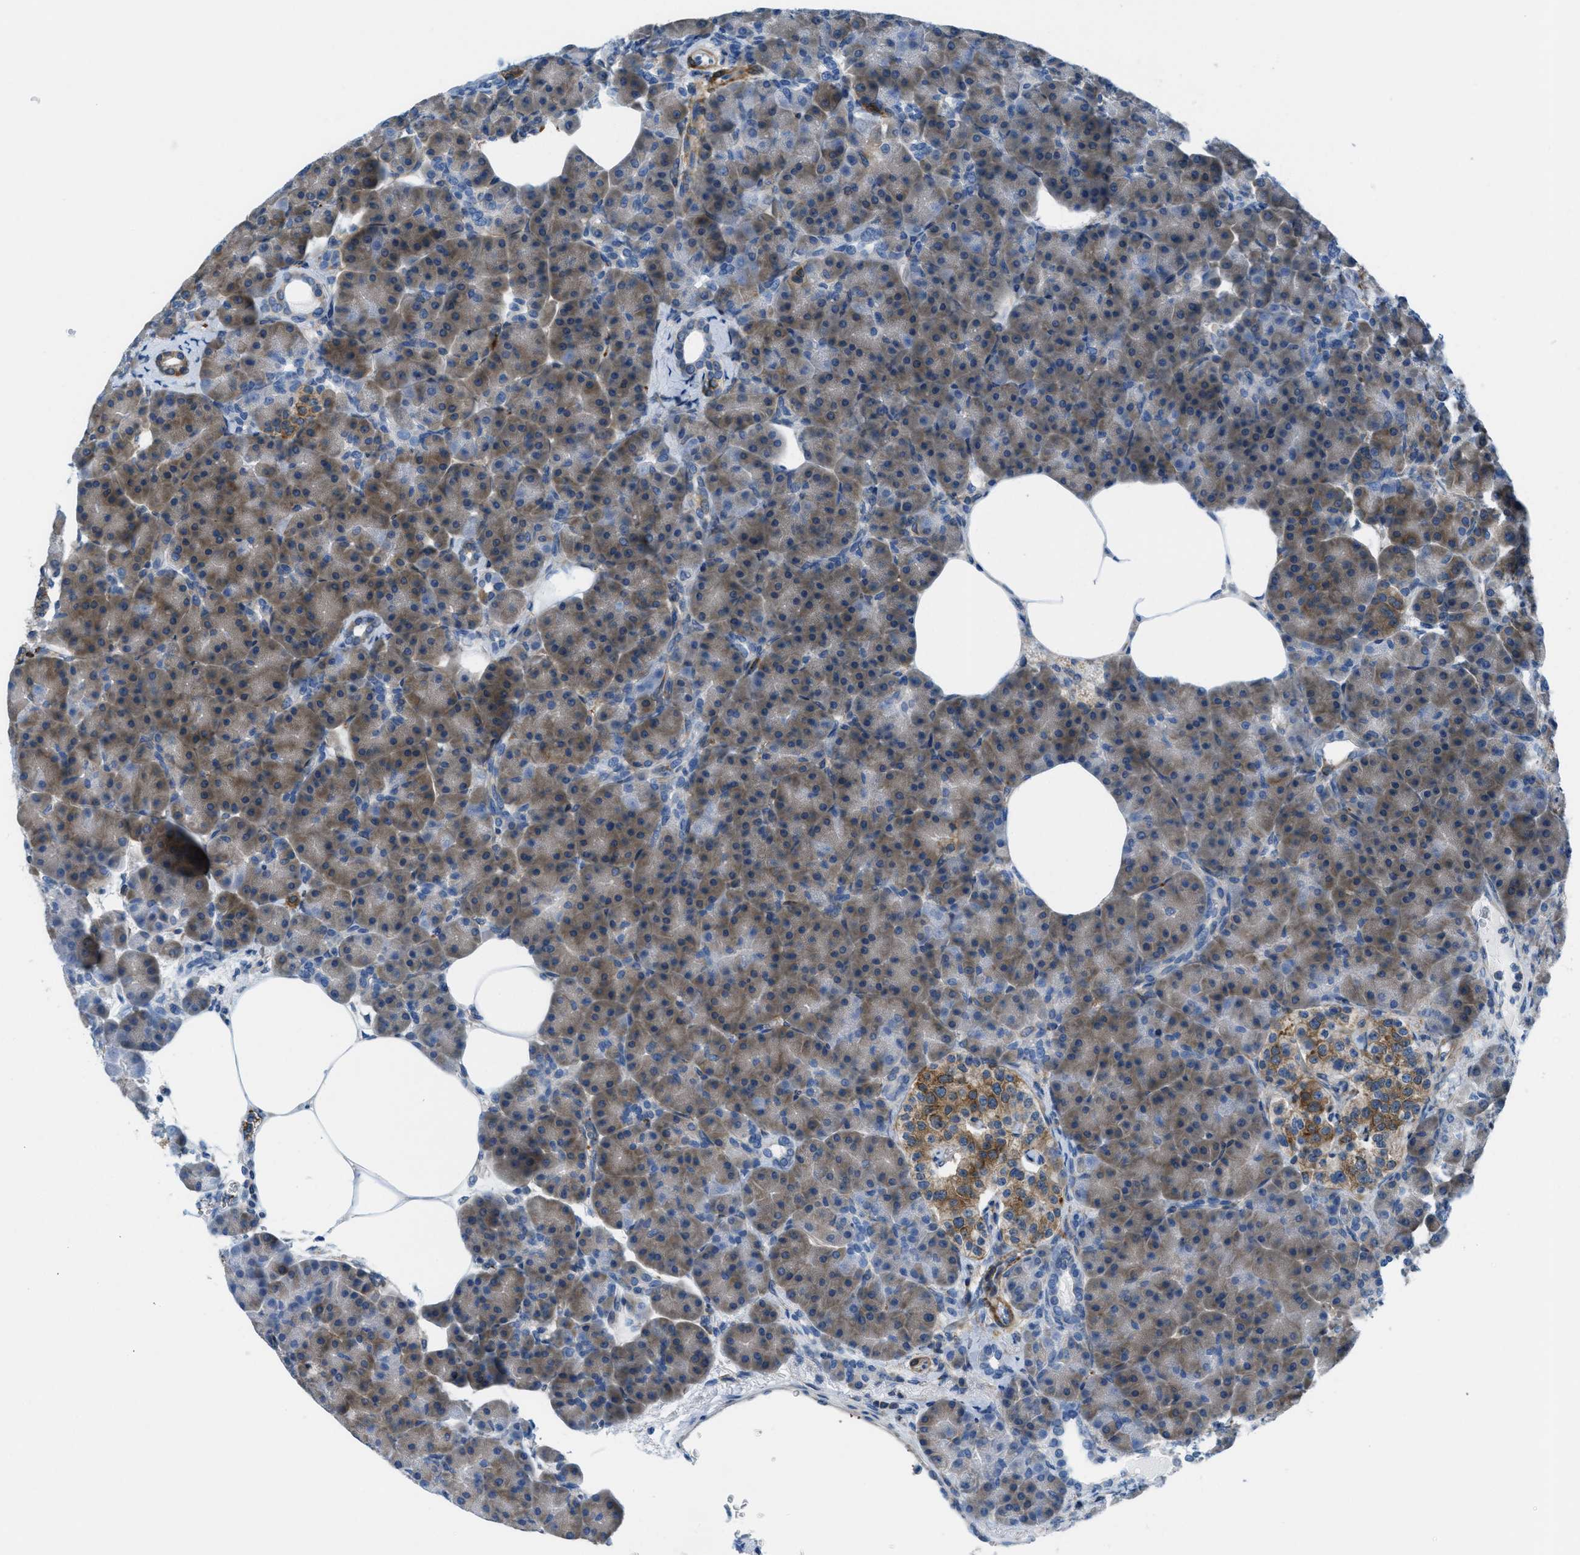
{"staining": {"intensity": "moderate", "quantity": "25%-75%", "location": "cytoplasmic/membranous"}, "tissue": "pancreas", "cell_type": "Exocrine glandular cells", "image_type": "normal", "snomed": [{"axis": "morphology", "description": "Normal tissue, NOS"}, {"axis": "topography", "description": "Pancreas"}], "caption": "Immunohistochemistry (IHC) (DAB) staining of unremarkable human pancreas demonstrates moderate cytoplasmic/membranous protein staining in approximately 25%-75% of exocrine glandular cells.", "gene": "MAPRE2", "patient": {"sex": "female", "age": 70}}